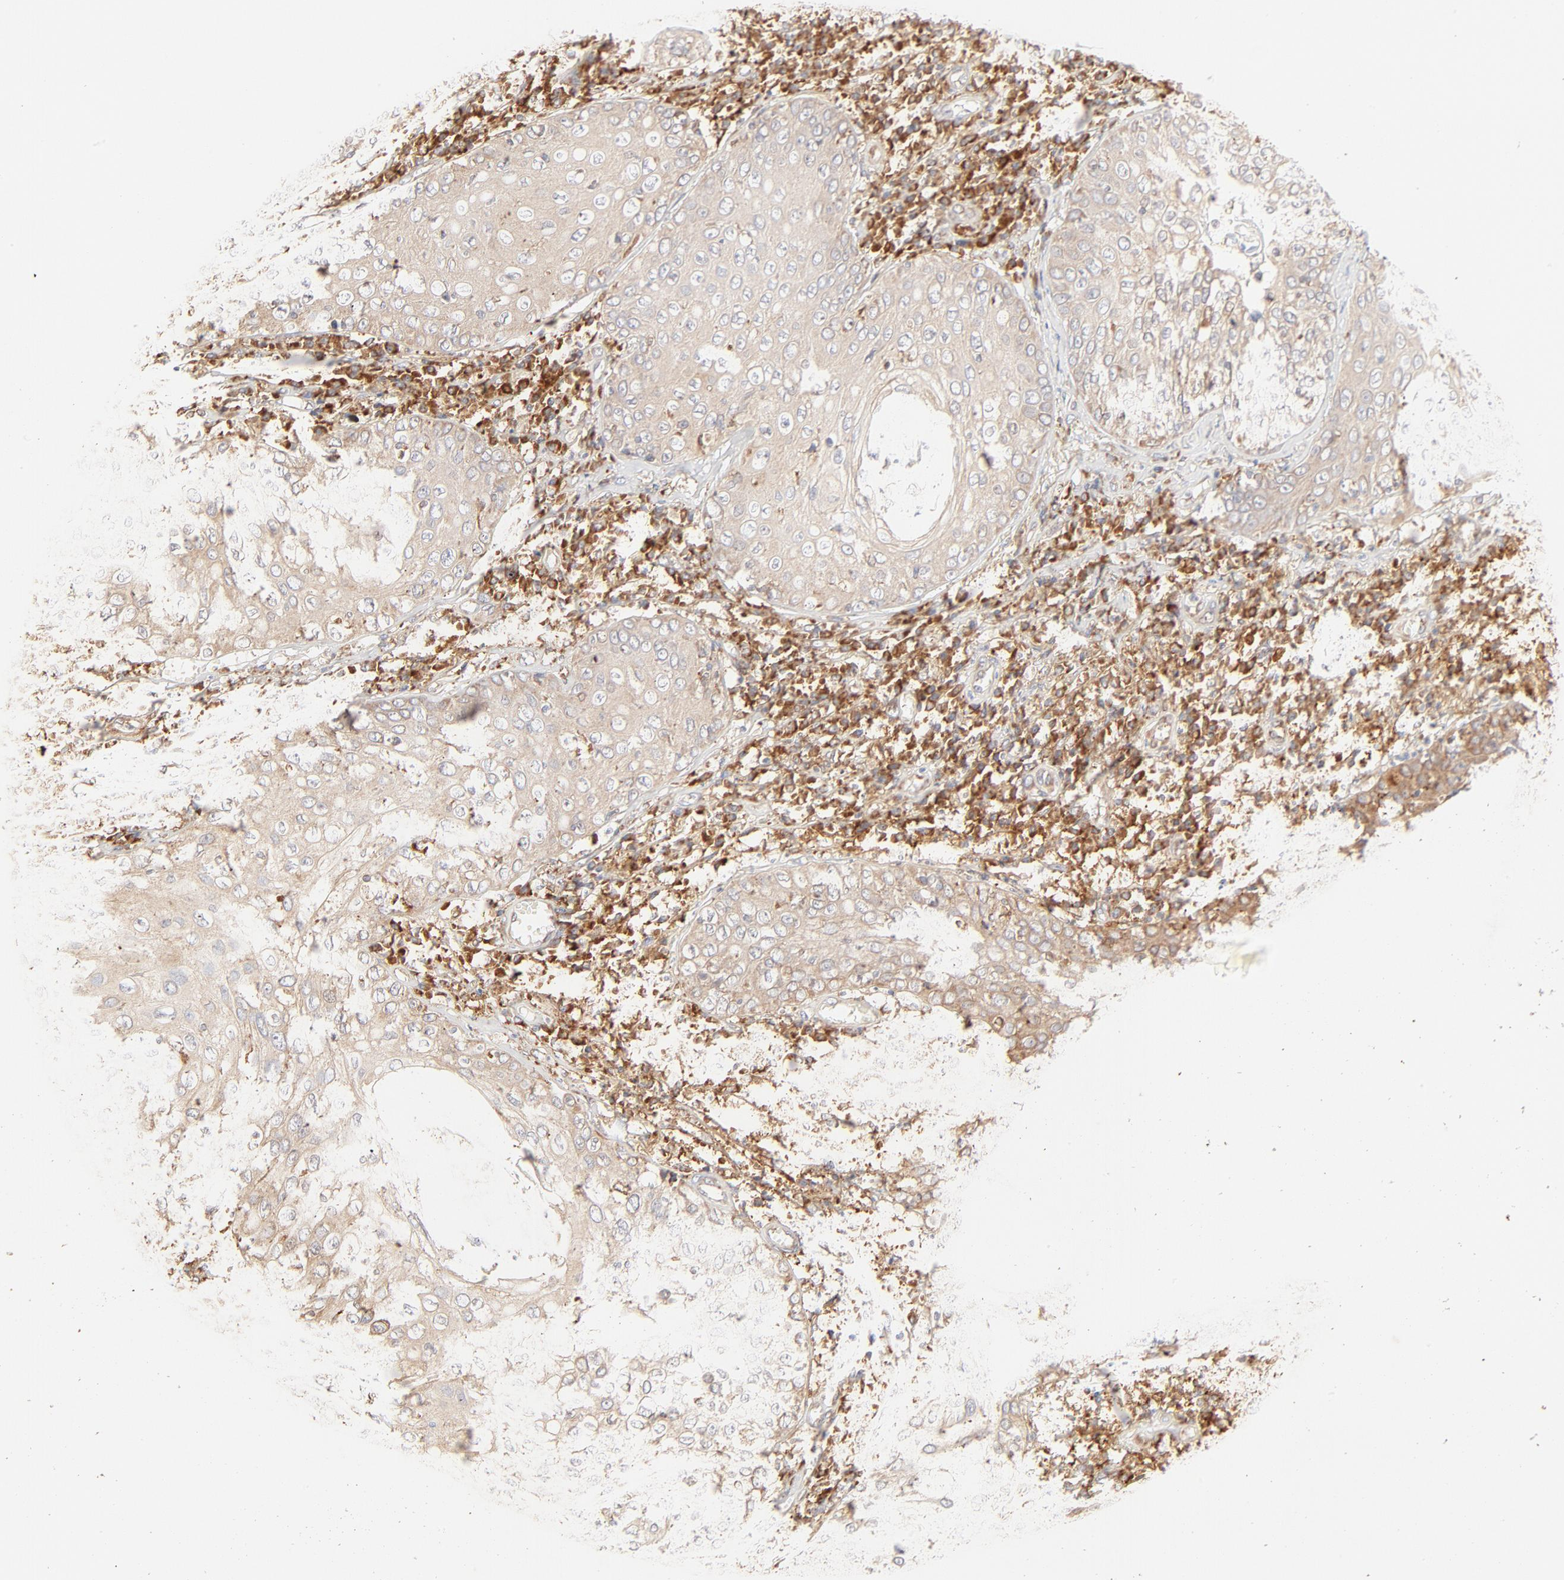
{"staining": {"intensity": "weak", "quantity": ">75%", "location": "cytoplasmic/membranous"}, "tissue": "skin cancer", "cell_type": "Tumor cells", "image_type": "cancer", "snomed": [{"axis": "morphology", "description": "Squamous cell carcinoma, NOS"}, {"axis": "topography", "description": "Skin"}], "caption": "Weak cytoplasmic/membranous protein positivity is present in approximately >75% of tumor cells in skin cancer. Immunohistochemistry stains the protein of interest in brown and the nuclei are stained blue.", "gene": "PARP12", "patient": {"sex": "male", "age": 65}}